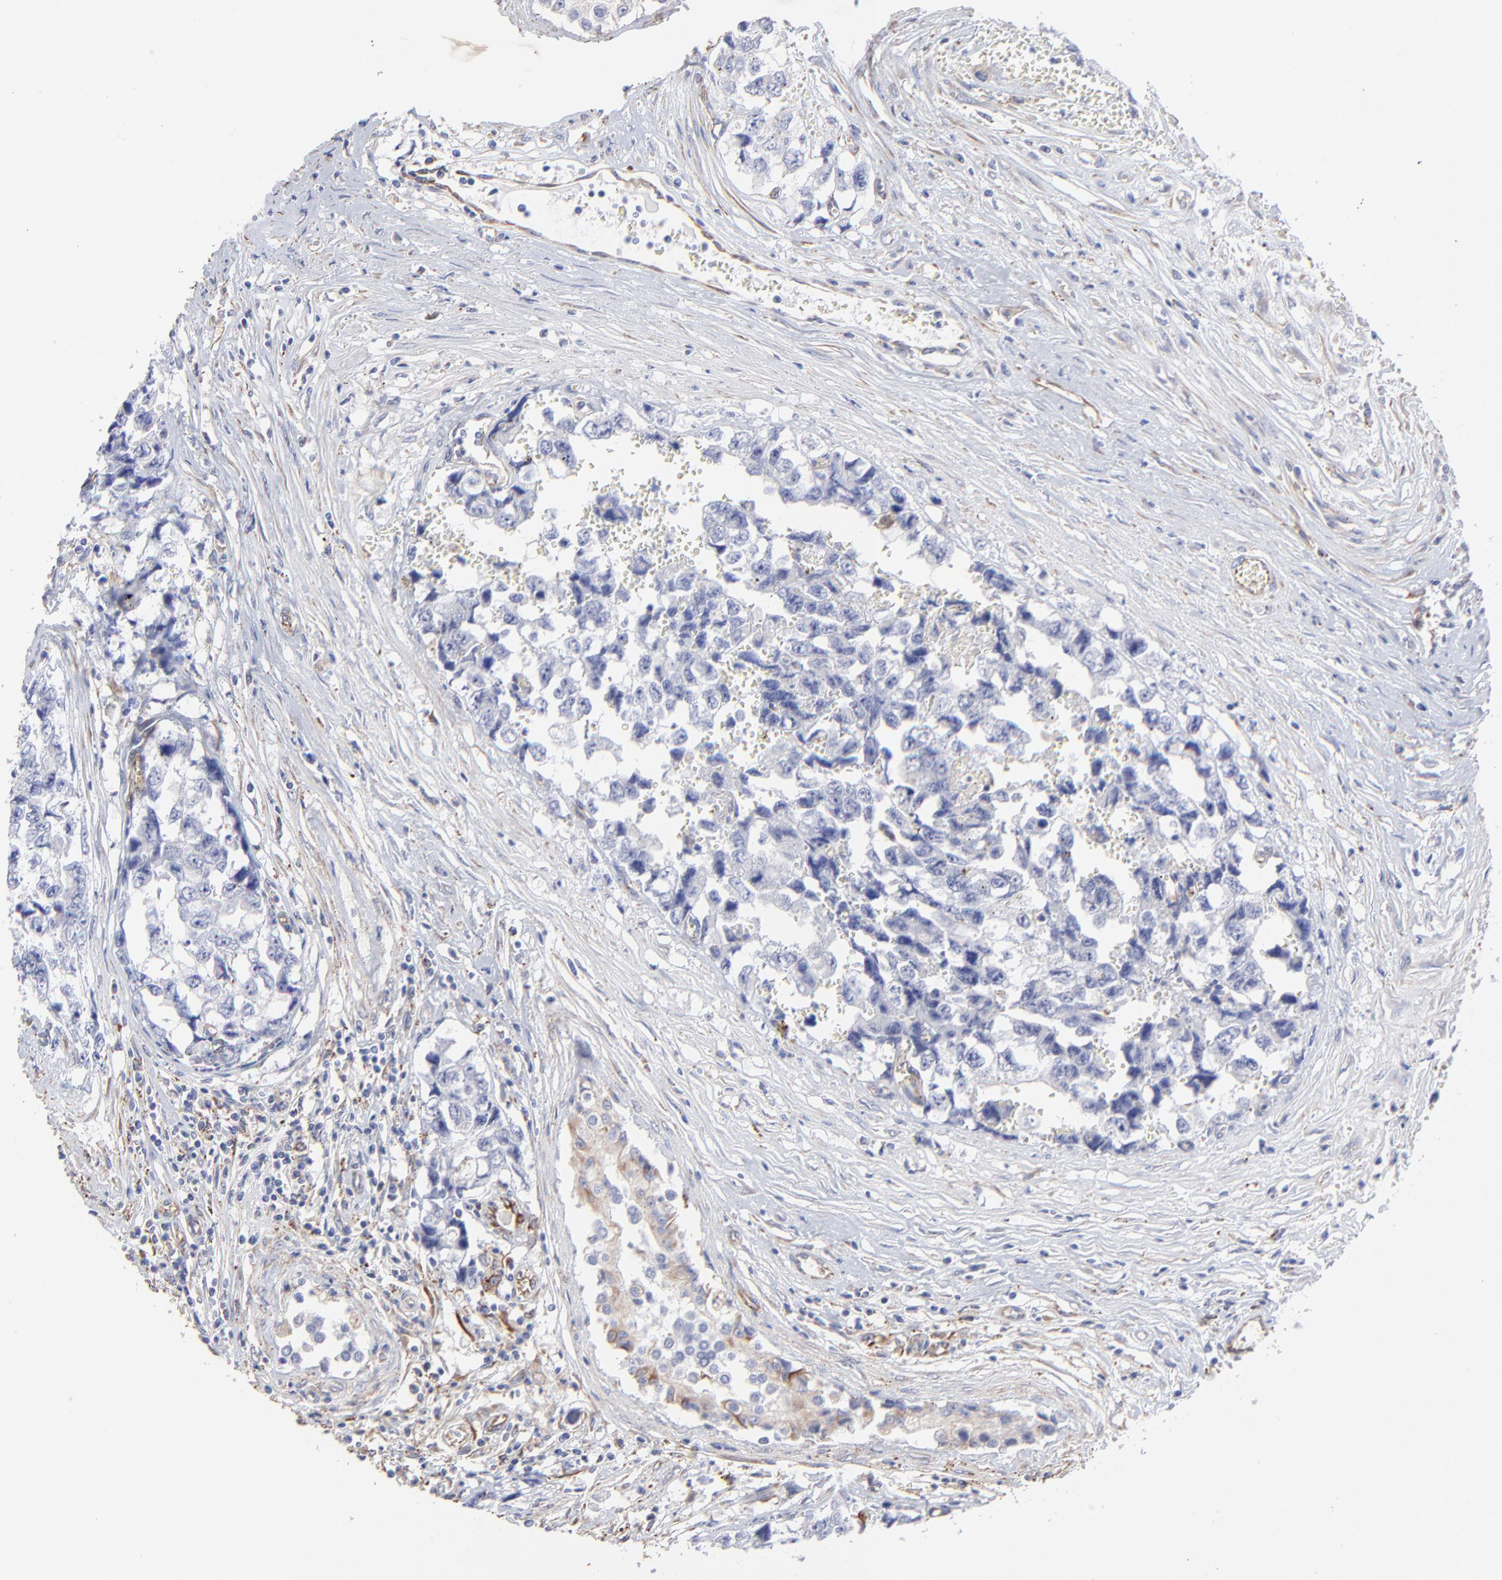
{"staining": {"intensity": "weak", "quantity": "<25%", "location": "cytoplasmic/membranous"}, "tissue": "testis cancer", "cell_type": "Tumor cells", "image_type": "cancer", "snomed": [{"axis": "morphology", "description": "Carcinoma, Embryonal, NOS"}, {"axis": "topography", "description": "Testis"}], "caption": "DAB (3,3'-diaminobenzidine) immunohistochemical staining of human embryonal carcinoma (testis) shows no significant positivity in tumor cells.", "gene": "COX8C", "patient": {"sex": "male", "age": 31}}